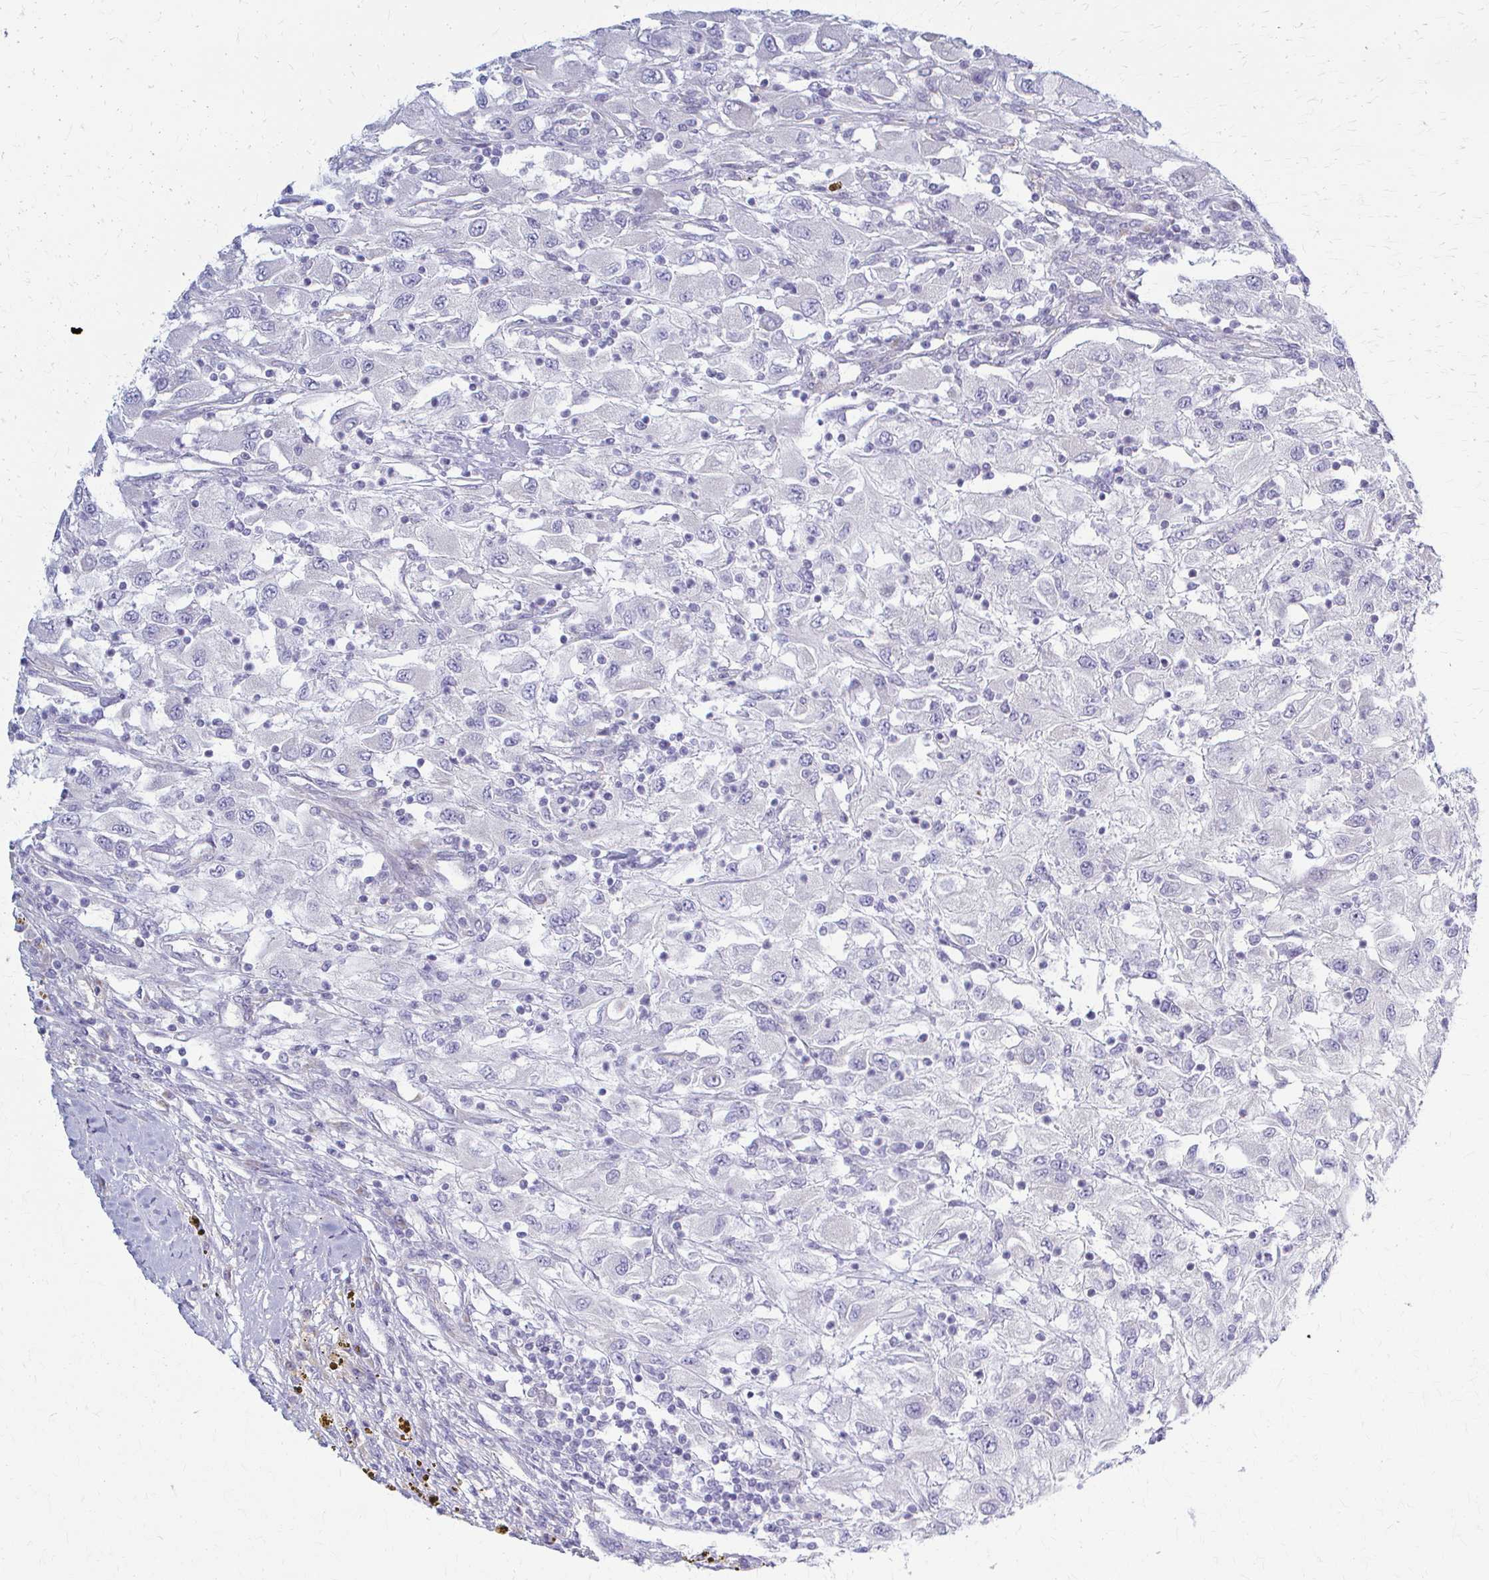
{"staining": {"intensity": "negative", "quantity": "none", "location": "none"}, "tissue": "renal cancer", "cell_type": "Tumor cells", "image_type": "cancer", "snomed": [{"axis": "morphology", "description": "Adenocarcinoma, NOS"}, {"axis": "topography", "description": "Kidney"}], "caption": "A high-resolution micrograph shows IHC staining of adenocarcinoma (renal), which exhibits no significant staining in tumor cells.", "gene": "PRKRA", "patient": {"sex": "female", "age": 67}}